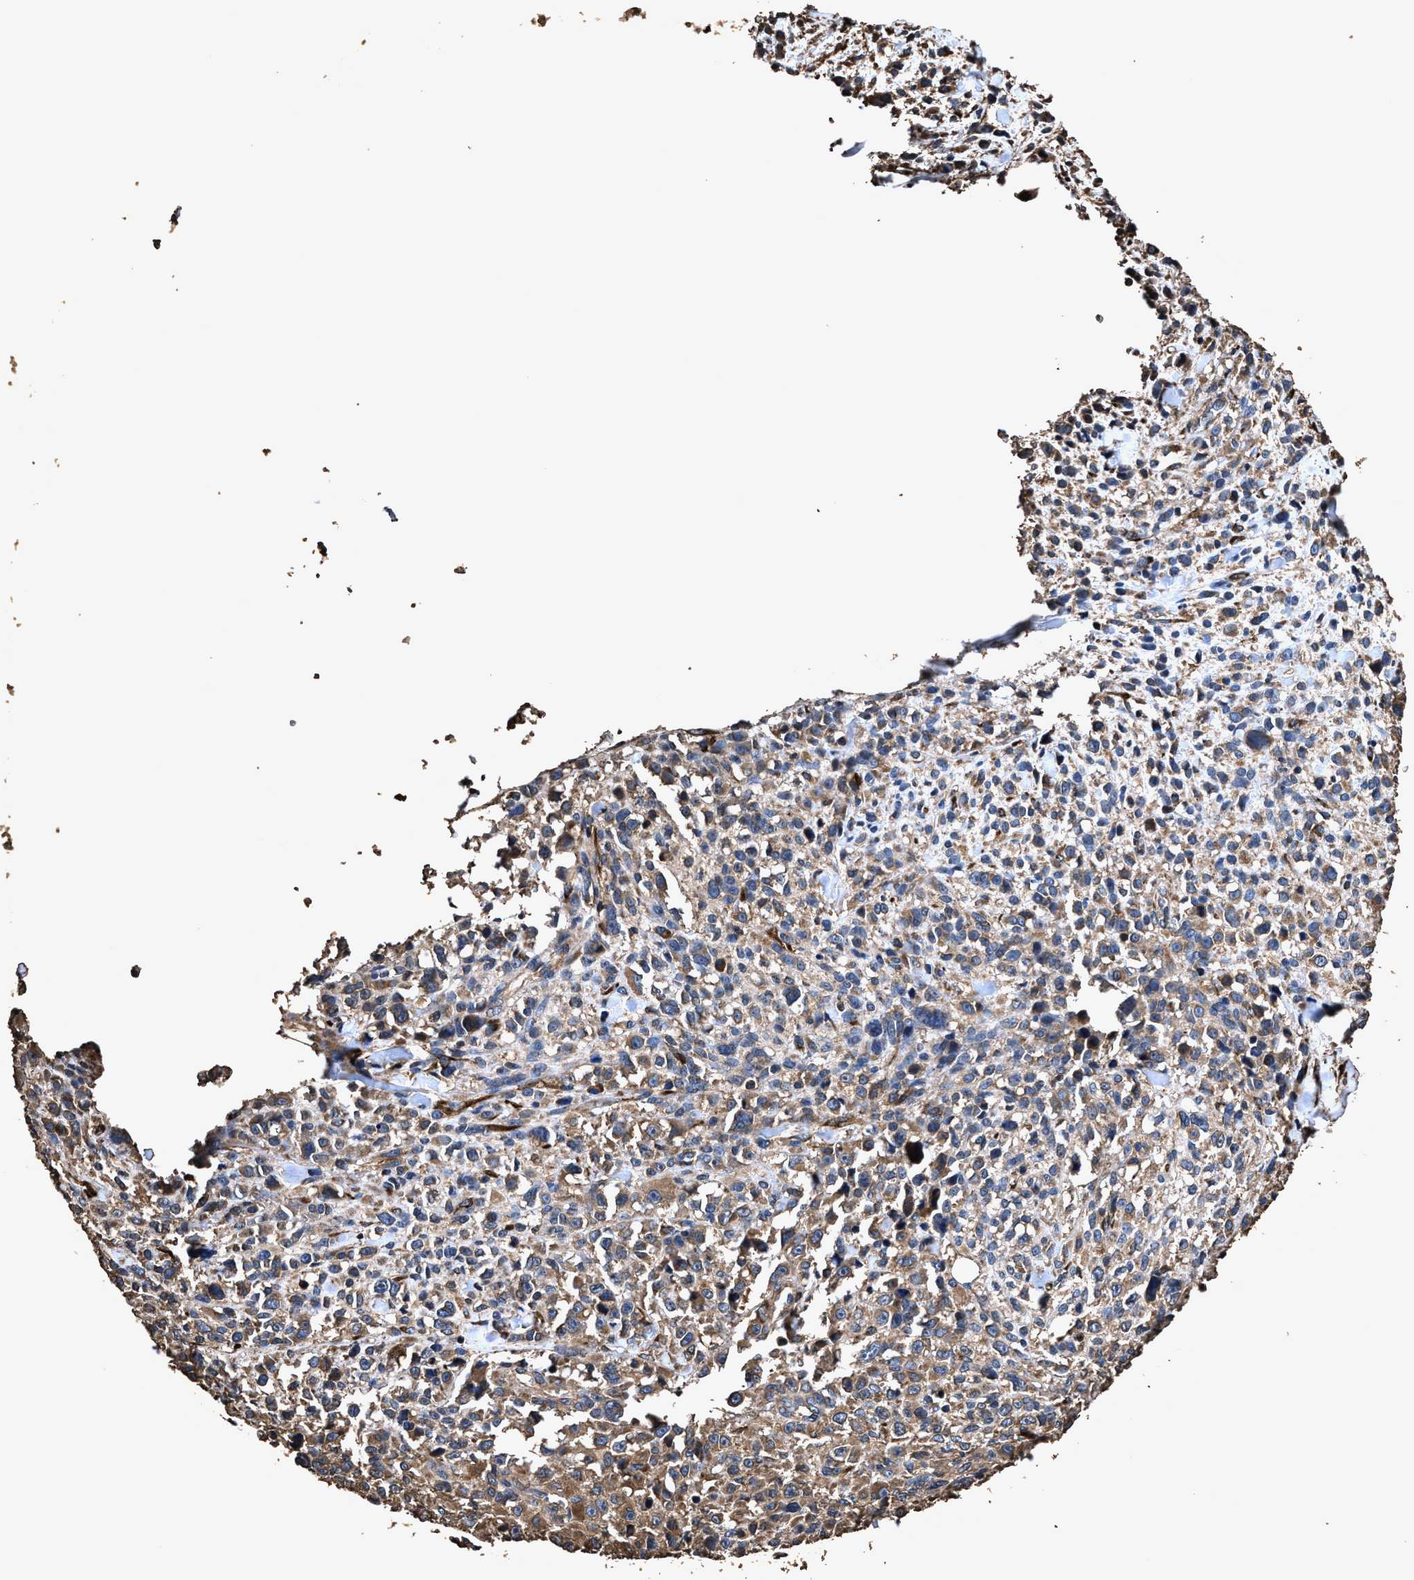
{"staining": {"intensity": "moderate", "quantity": "25%-75%", "location": "cytoplasmic/membranous"}, "tissue": "melanoma", "cell_type": "Tumor cells", "image_type": "cancer", "snomed": [{"axis": "morphology", "description": "Malignant melanoma, NOS"}, {"axis": "topography", "description": "Skin"}], "caption": "An image of human melanoma stained for a protein demonstrates moderate cytoplasmic/membranous brown staining in tumor cells.", "gene": "ZMYND19", "patient": {"sex": "female", "age": 55}}